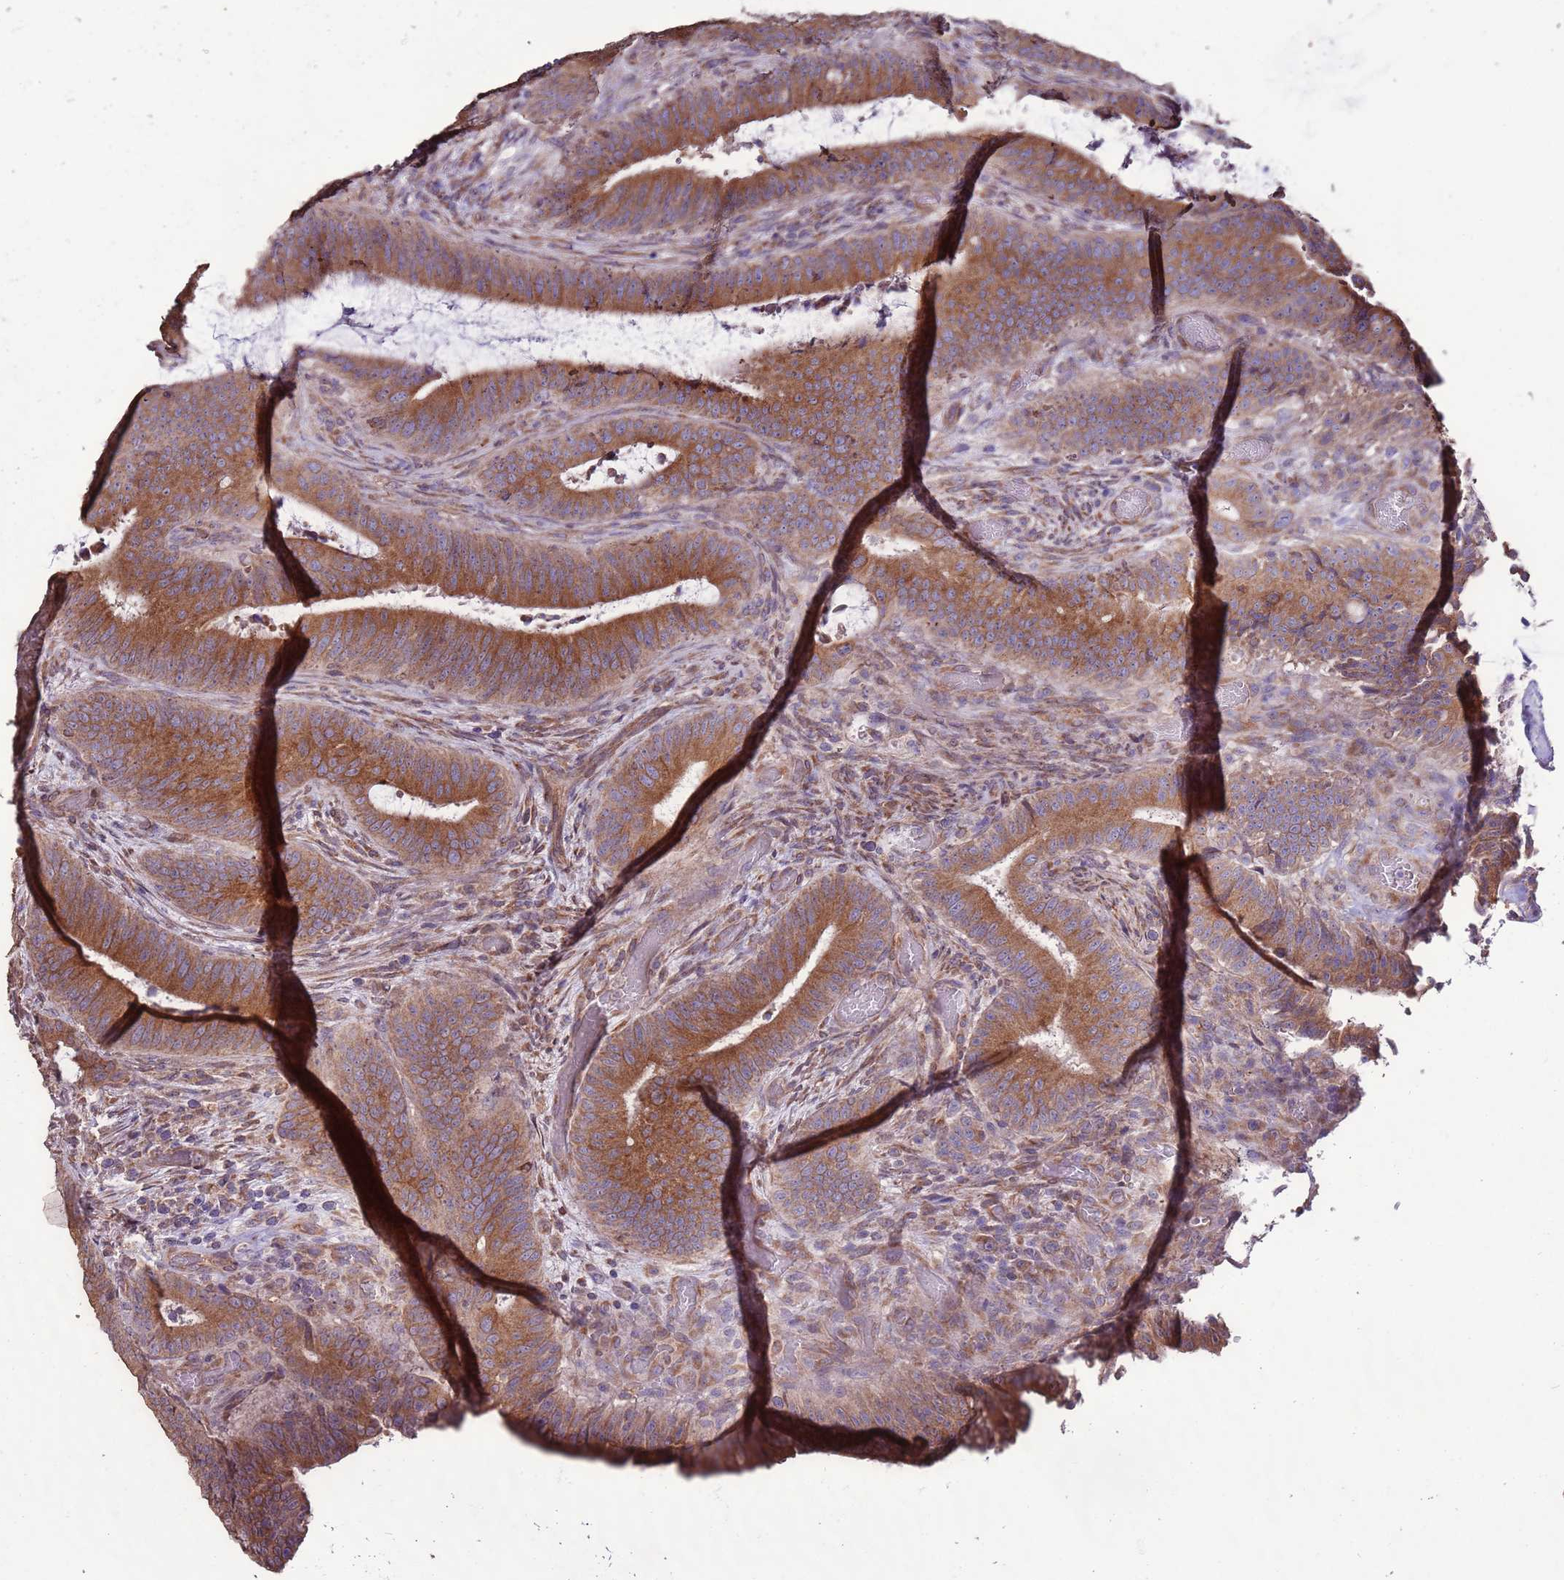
{"staining": {"intensity": "strong", "quantity": ">75%", "location": "cytoplasmic/membranous"}, "tissue": "colorectal cancer", "cell_type": "Tumor cells", "image_type": "cancer", "snomed": [{"axis": "morphology", "description": "Adenocarcinoma, NOS"}, {"axis": "topography", "description": "Colon"}], "caption": "This is an image of immunohistochemistry staining of colorectal adenocarcinoma, which shows strong expression in the cytoplasmic/membranous of tumor cells.", "gene": "SLC41A3", "patient": {"sex": "female", "age": 43}}